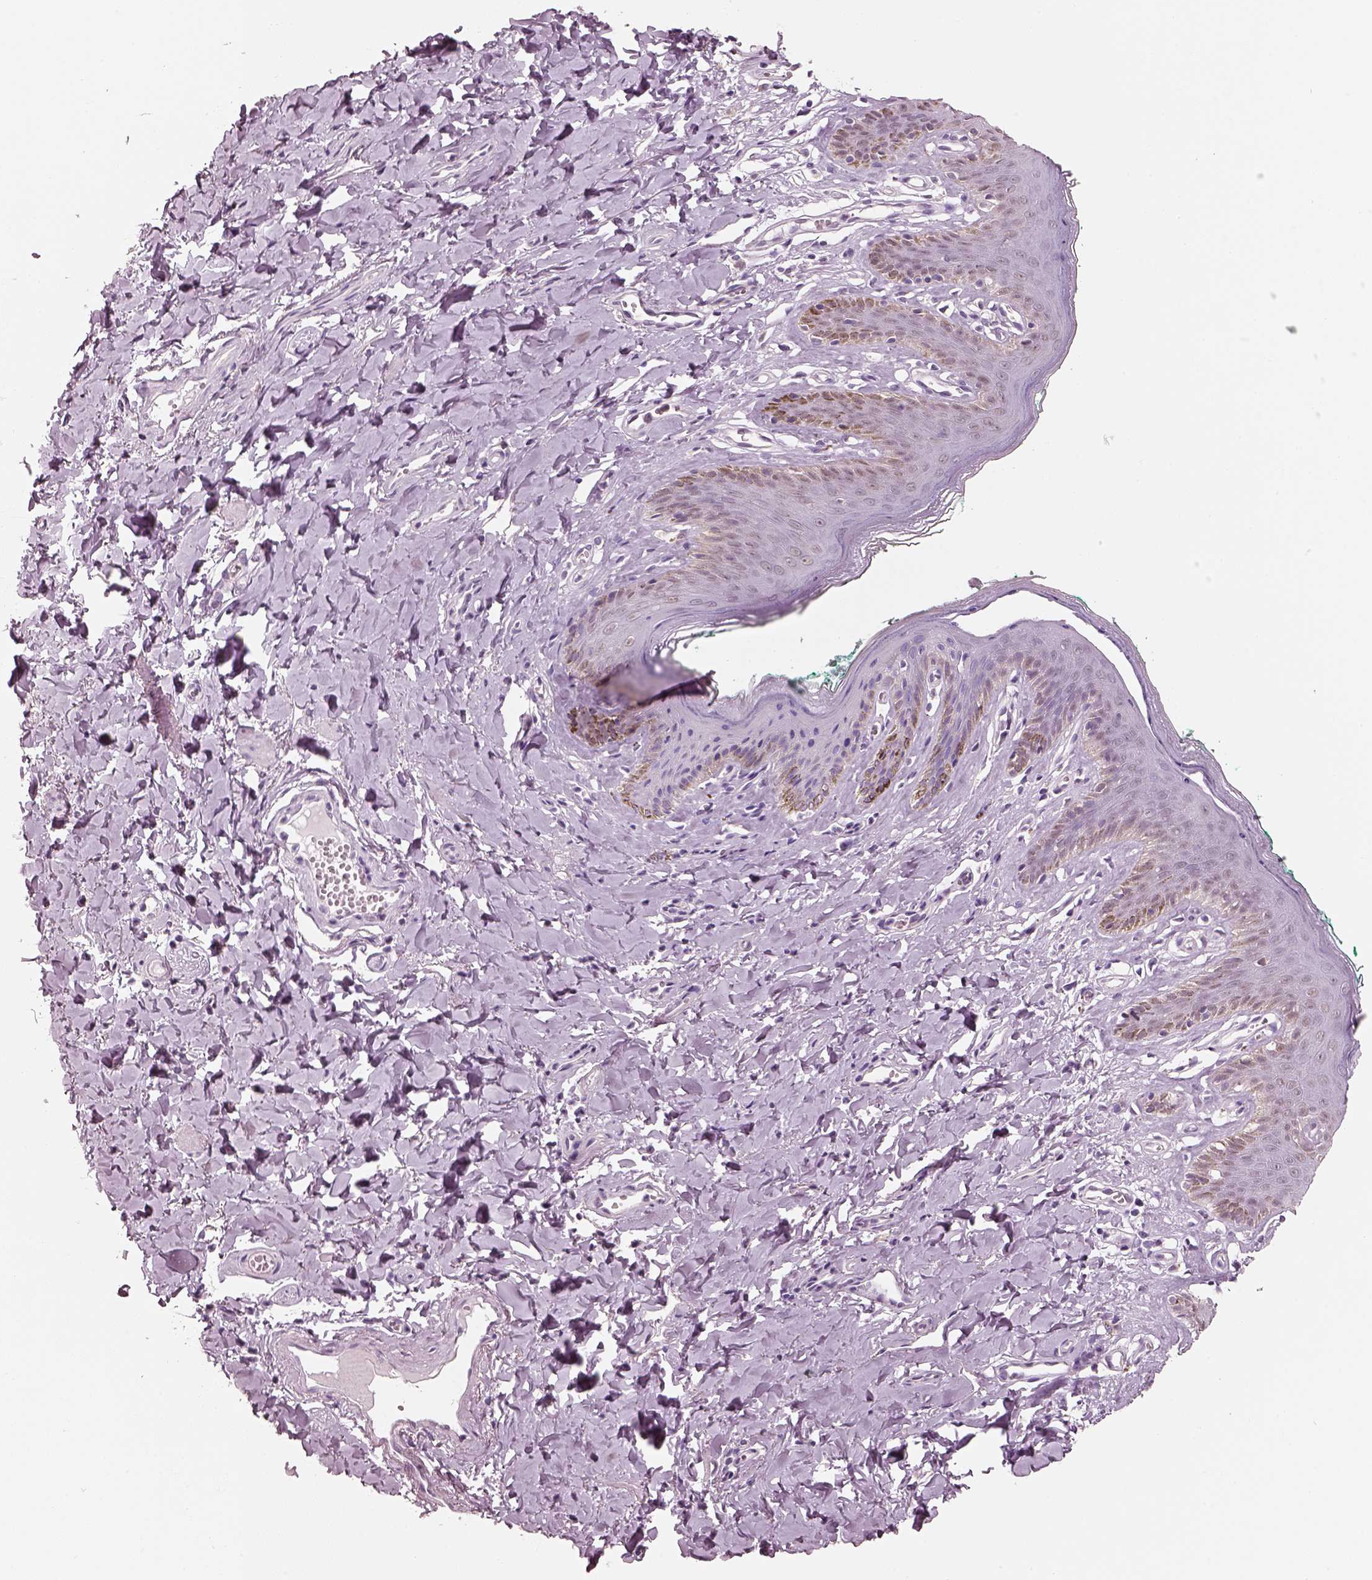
{"staining": {"intensity": "weak", "quantity": "<25%", "location": "cytoplasmic/membranous"}, "tissue": "skin", "cell_type": "Epidermal cells", "image_type": "normal", "snomed": [{"axis": "morphology", "description": "Normal tissue, NOS"}, {"axis": "topography", "description": "Vulva"}], "caption": "DAB (3,3'-diaminobenzidine) immunohistochemical staining of benign human skin shows no significant staining in epidermal cells. (IHC, brightfield microscopy, high magnification).", "gene": "ELSPBP1", "patient": {"sex": "female", "age": 66}}